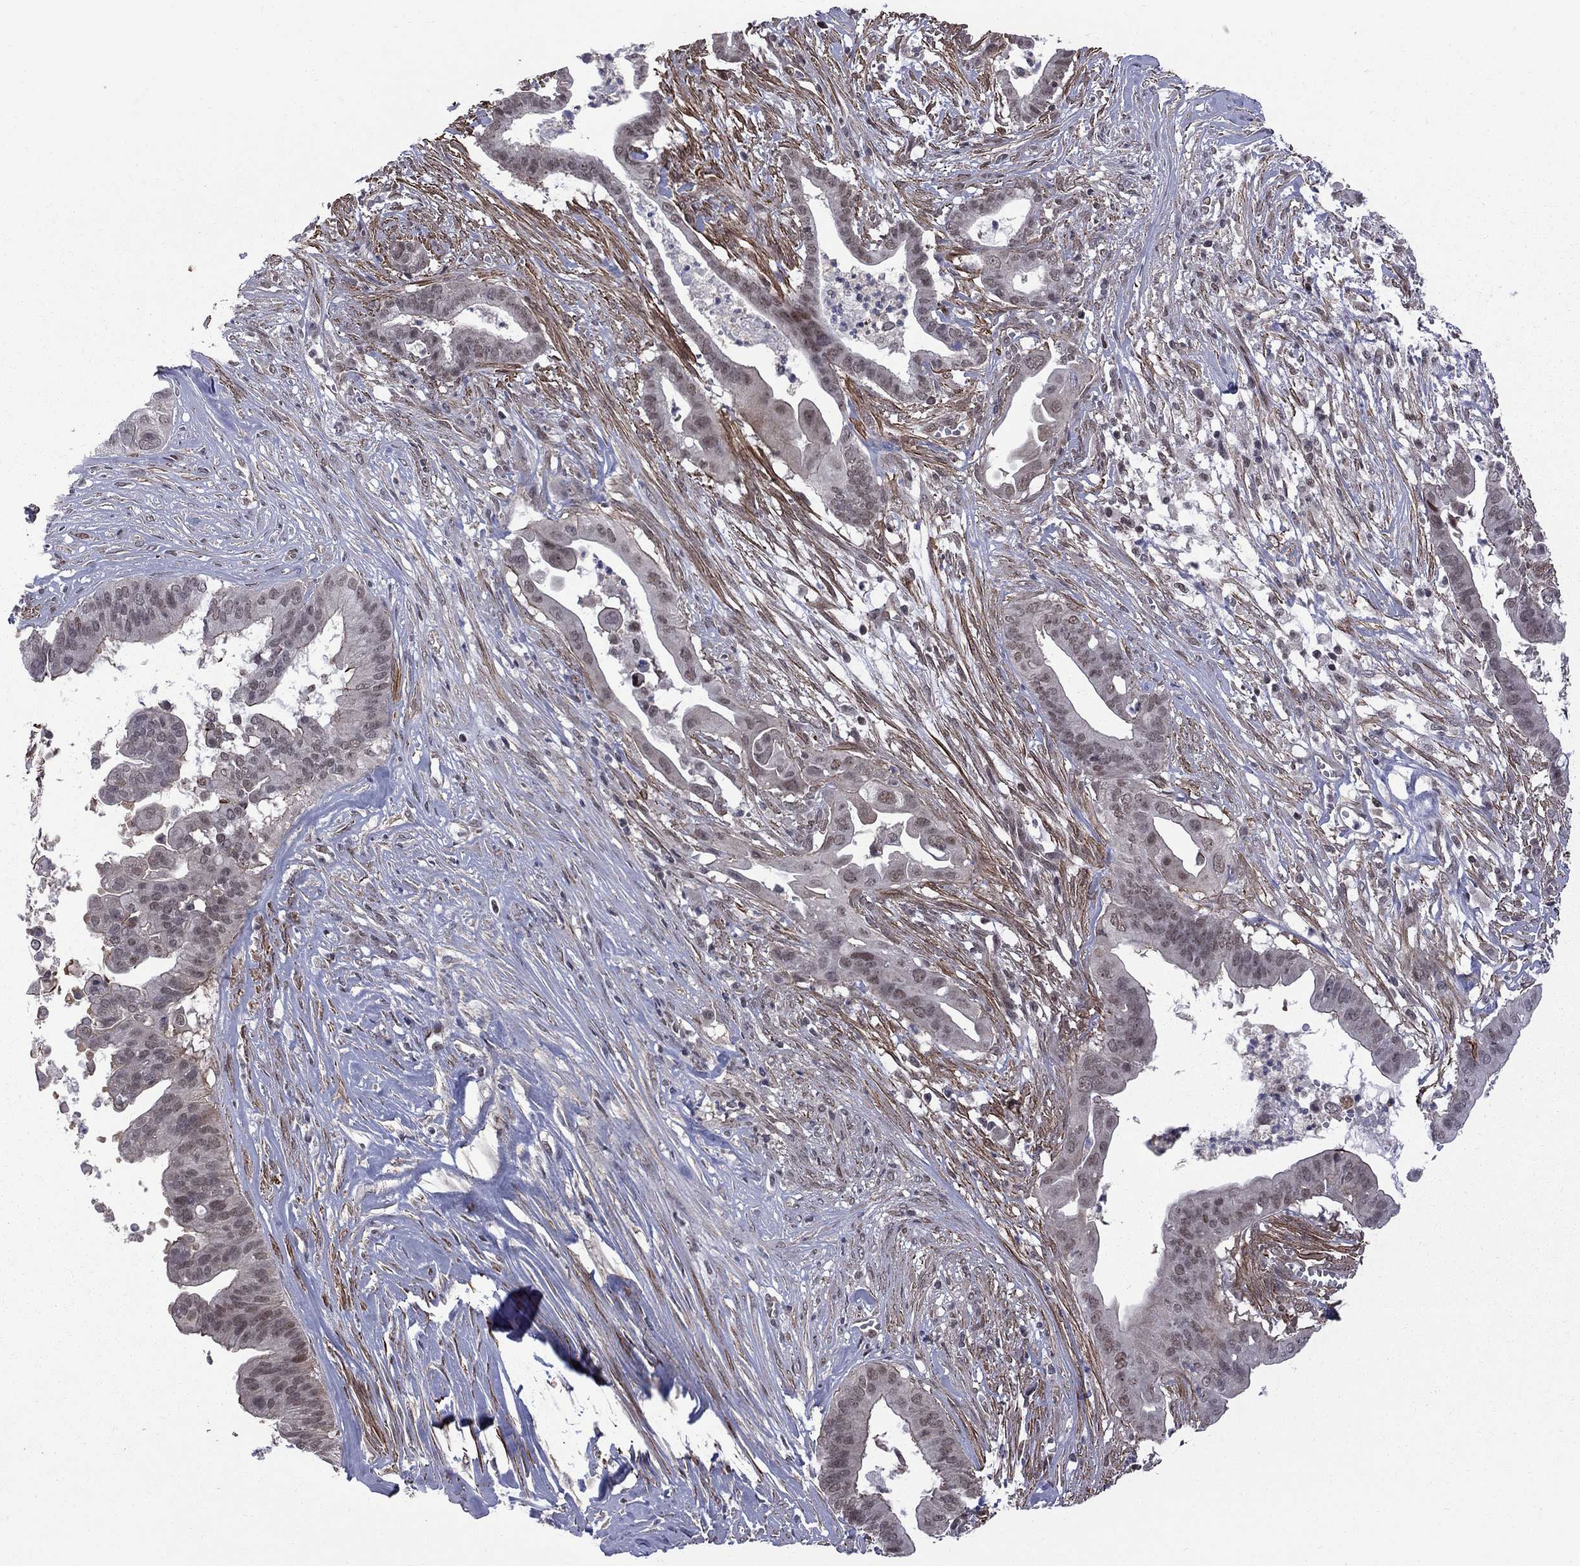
{"staining": {"intensity": "weak", "quantity": "25%-75%", "location": "cytoplasmic/membranous"}, "tissue": "pancreatic cancer", "cell_type": "Tumor cells", "image_type": "cancer", "snomed": [{"axis": "morphology", "description": "Adenocarcinoma, NOS"}, {"axis": "topography", "description": "Pancreas"}], "caption": "A brown stain highlights weak cytoplasmic/membranous expression of a protein in pancreatic cancer (adenocarcinoma) tumor cells.", "gene": "BRF1", "patient": {"sex": "male", "age": 61}}